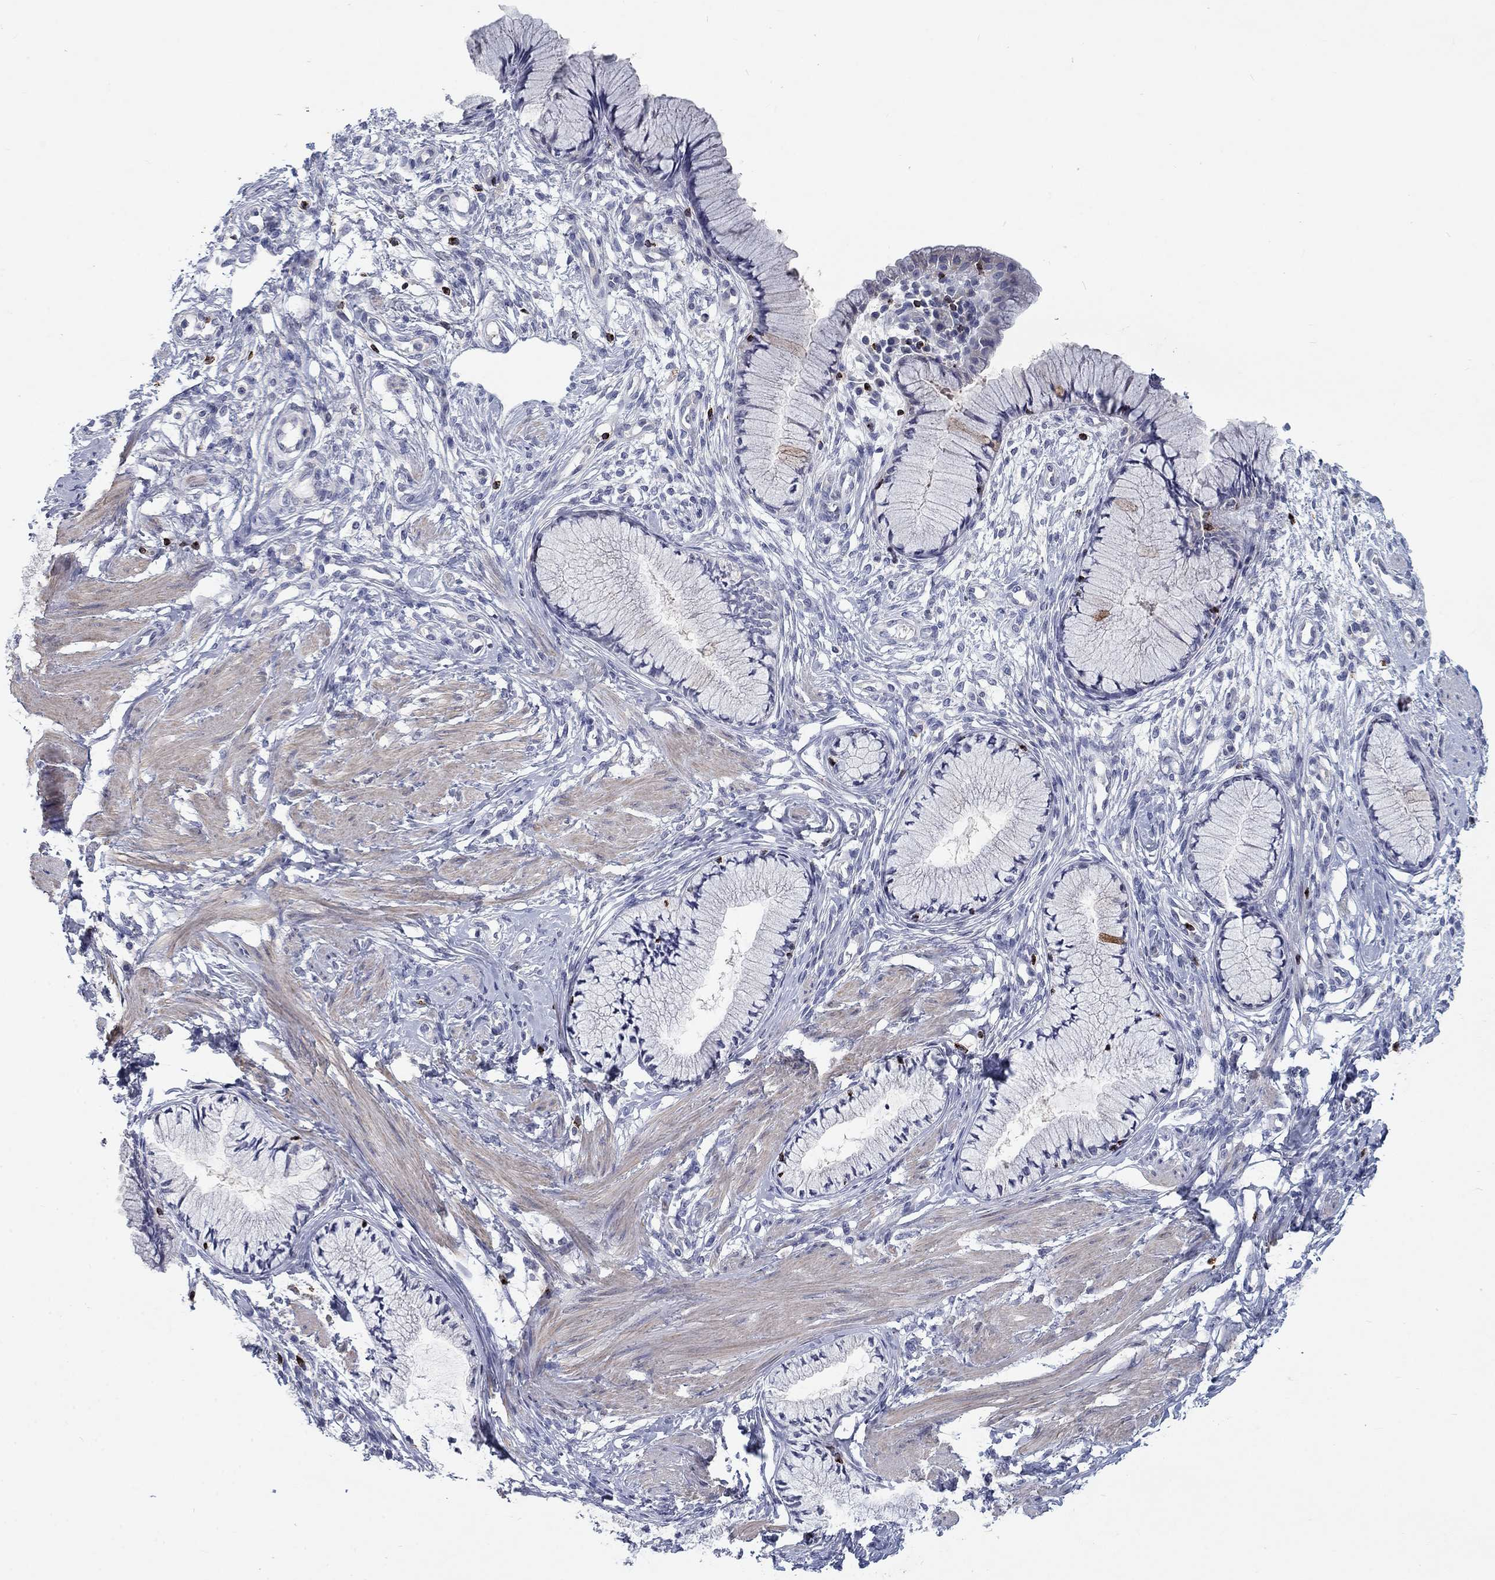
{"staining": {"intensity": "negative", "quantity": "none", "location": "none"}, "tissue": "cervix", "cell_type": "Glandular cells", "image_type": "normal", "snomed": [{"axis": "morphology", "description": "Normal tissue, NOS"}, {"axis": "topography", "description": "Cervix"}], "caption": "A high-resolution image shows immunohistochemistry staining of normal cervix, which exhibits no significant expression in glandular cells. Nuclei are stained in blue.", "gene": "GZMA", "patient": {"sex": "female", "age": 37}}